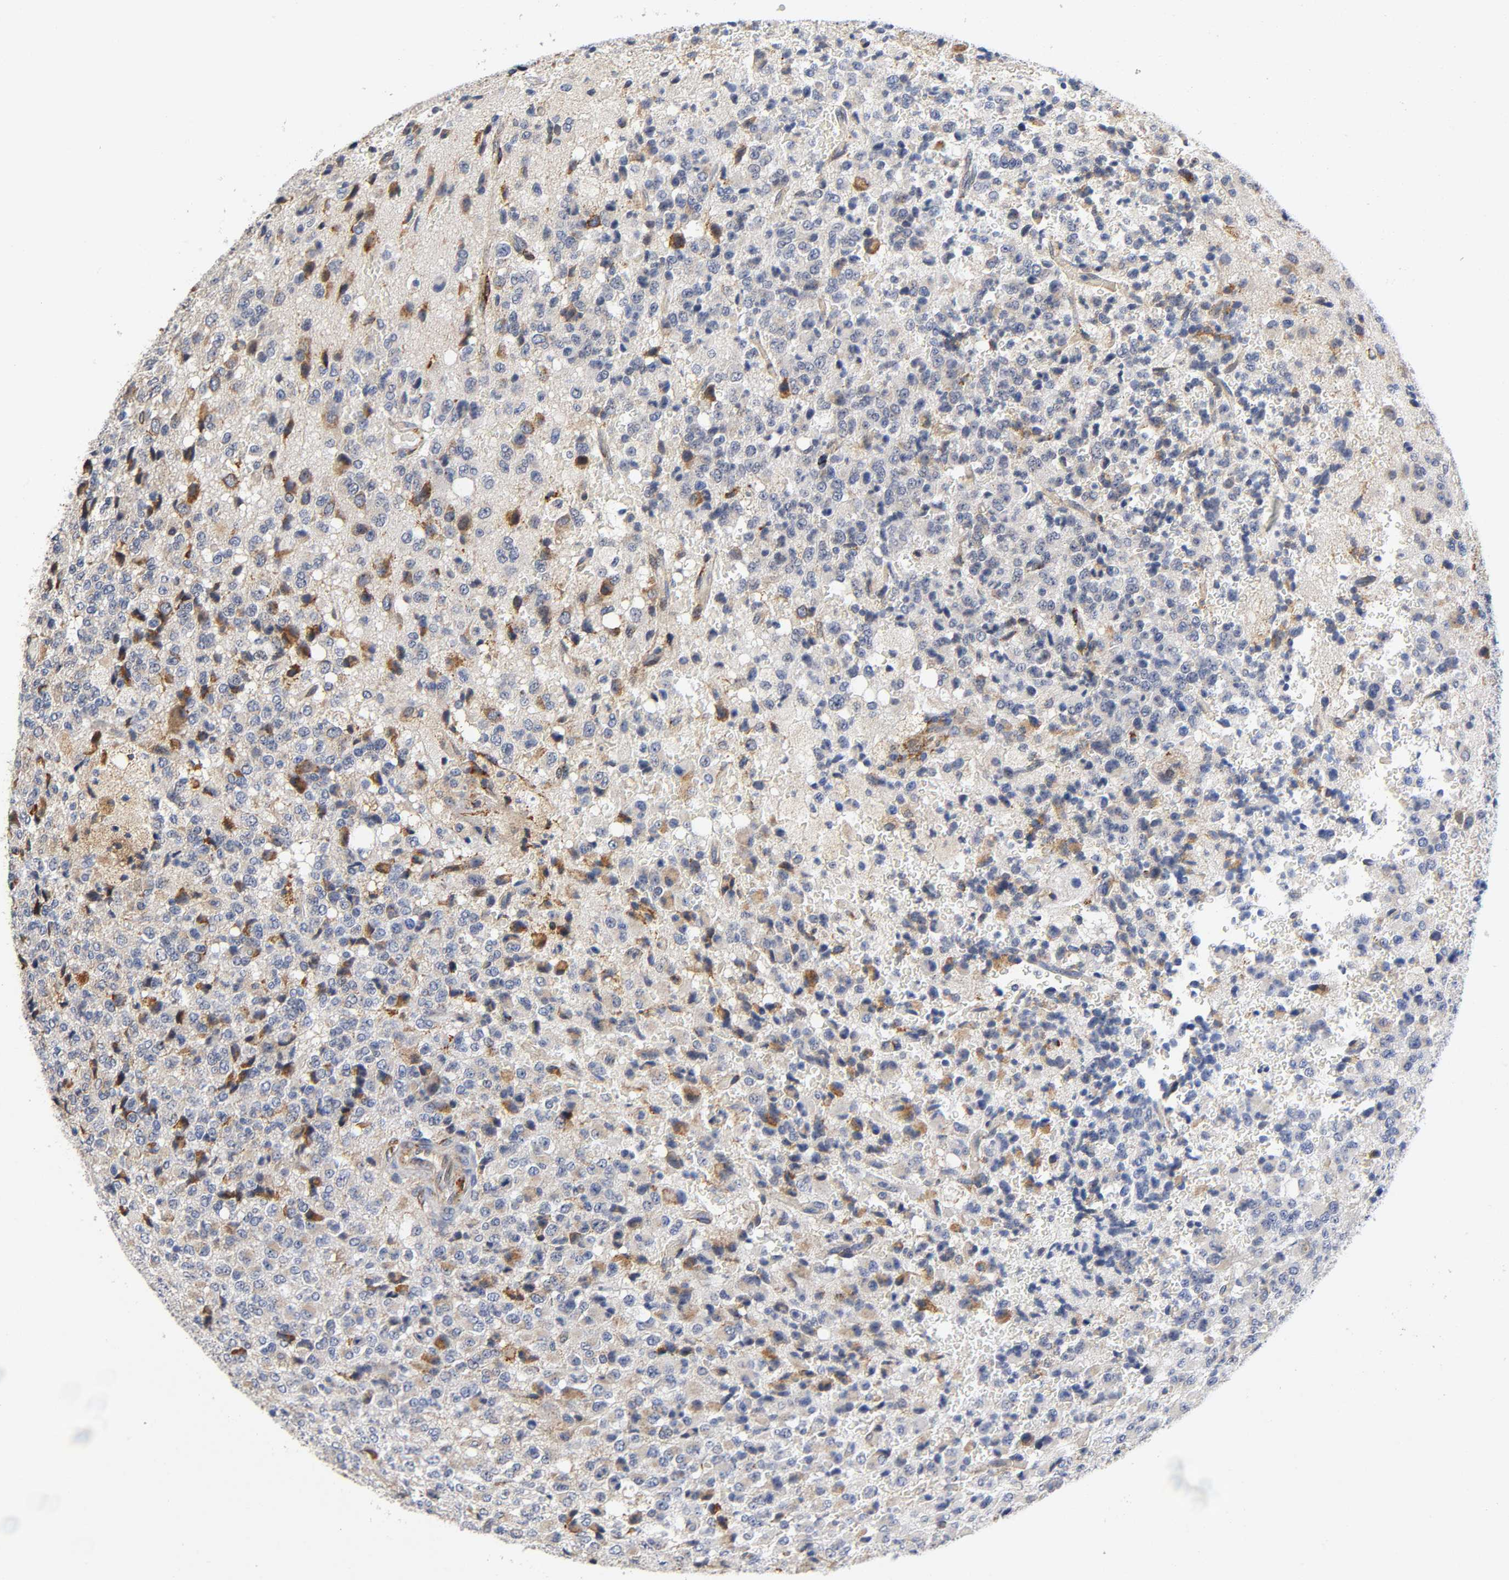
{"staining": {"intensity": "moderate", "quantity": "25%-75%", "location": "cytoplasmic/membranous"}, "tissue": "glioma", "cell_type": "Tumor cells", "image_type": "cancer", "snomed": [{"axis": "morphology", "description": "Glioma, malignant, High grade"}, {"axis": "topography", "description": "pancreas cauda"}], "caption": "This image demonstrates immunohistochemistry (IHC) staining of human glioma, with medium moderate cytoplasmic/membranous staining in about 25%-75% of tumor cells.", "gene": "SOS2", "patient": {"sex": "male", "age": 60}}